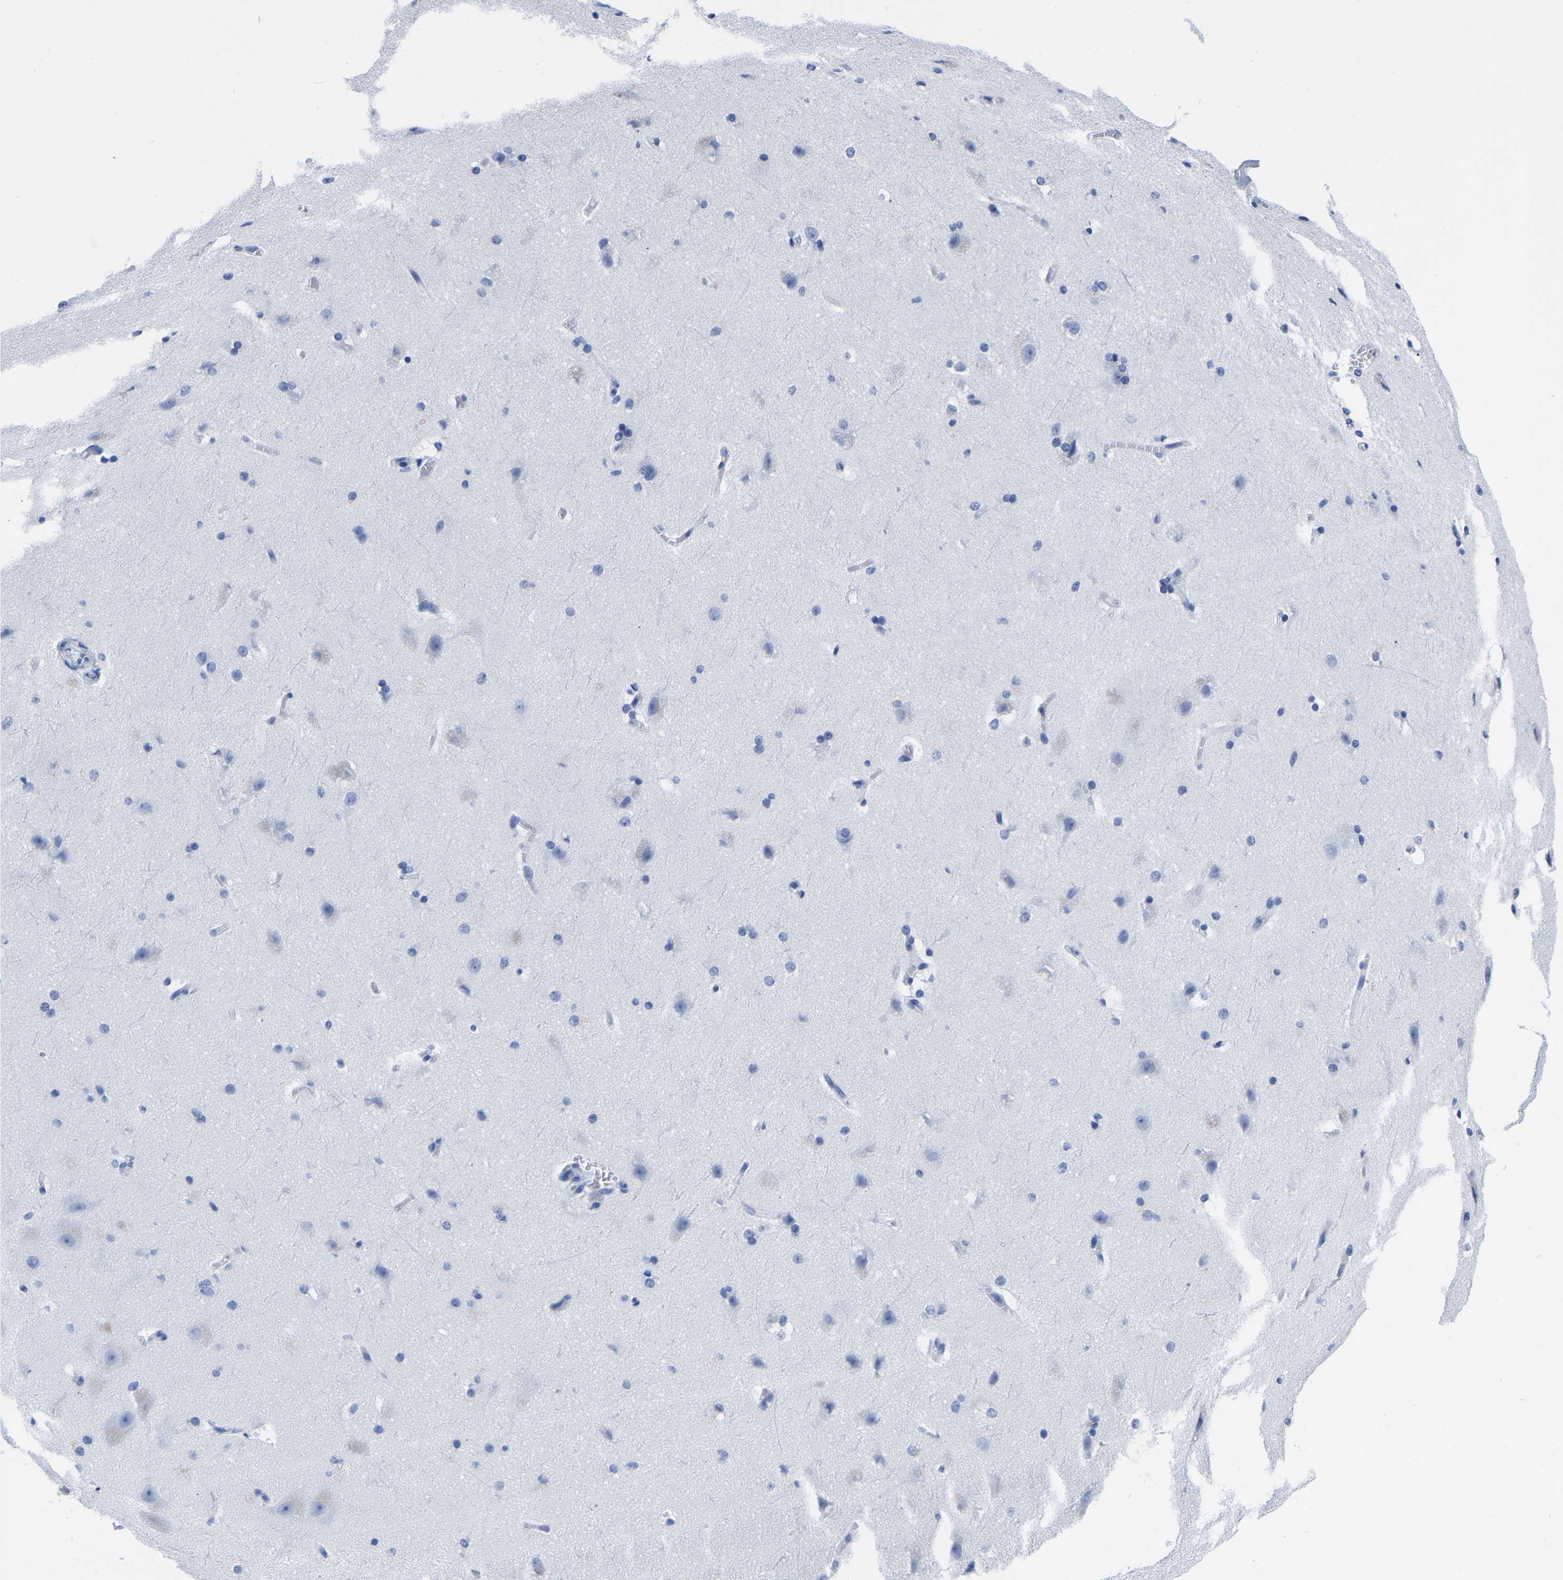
{"staining": {"intensity": "negative", "quantity": "none", "location": "none"}, "tissue": "cerebral cortex", "cell_type": "Endothelial cells", "image_type": "normal", "snomed": [{"axis": "morphology", "description": "Normal tissue, NOS"}, {"axis": "topography", "description": "Cerebral cortex"}, {"axis": "topography", "description": "Hippocampus"}], "caption": "Immunohistochemistry (IHC) photomicrograph of benign cerebral cortex stained for a protein (brown), which reveals no expression in endothelial cells. (DAB immunohistochemistry (IHC), high magnification).", "gene": "IMPG2", "patient": {"sex": "female", "age": 19}}